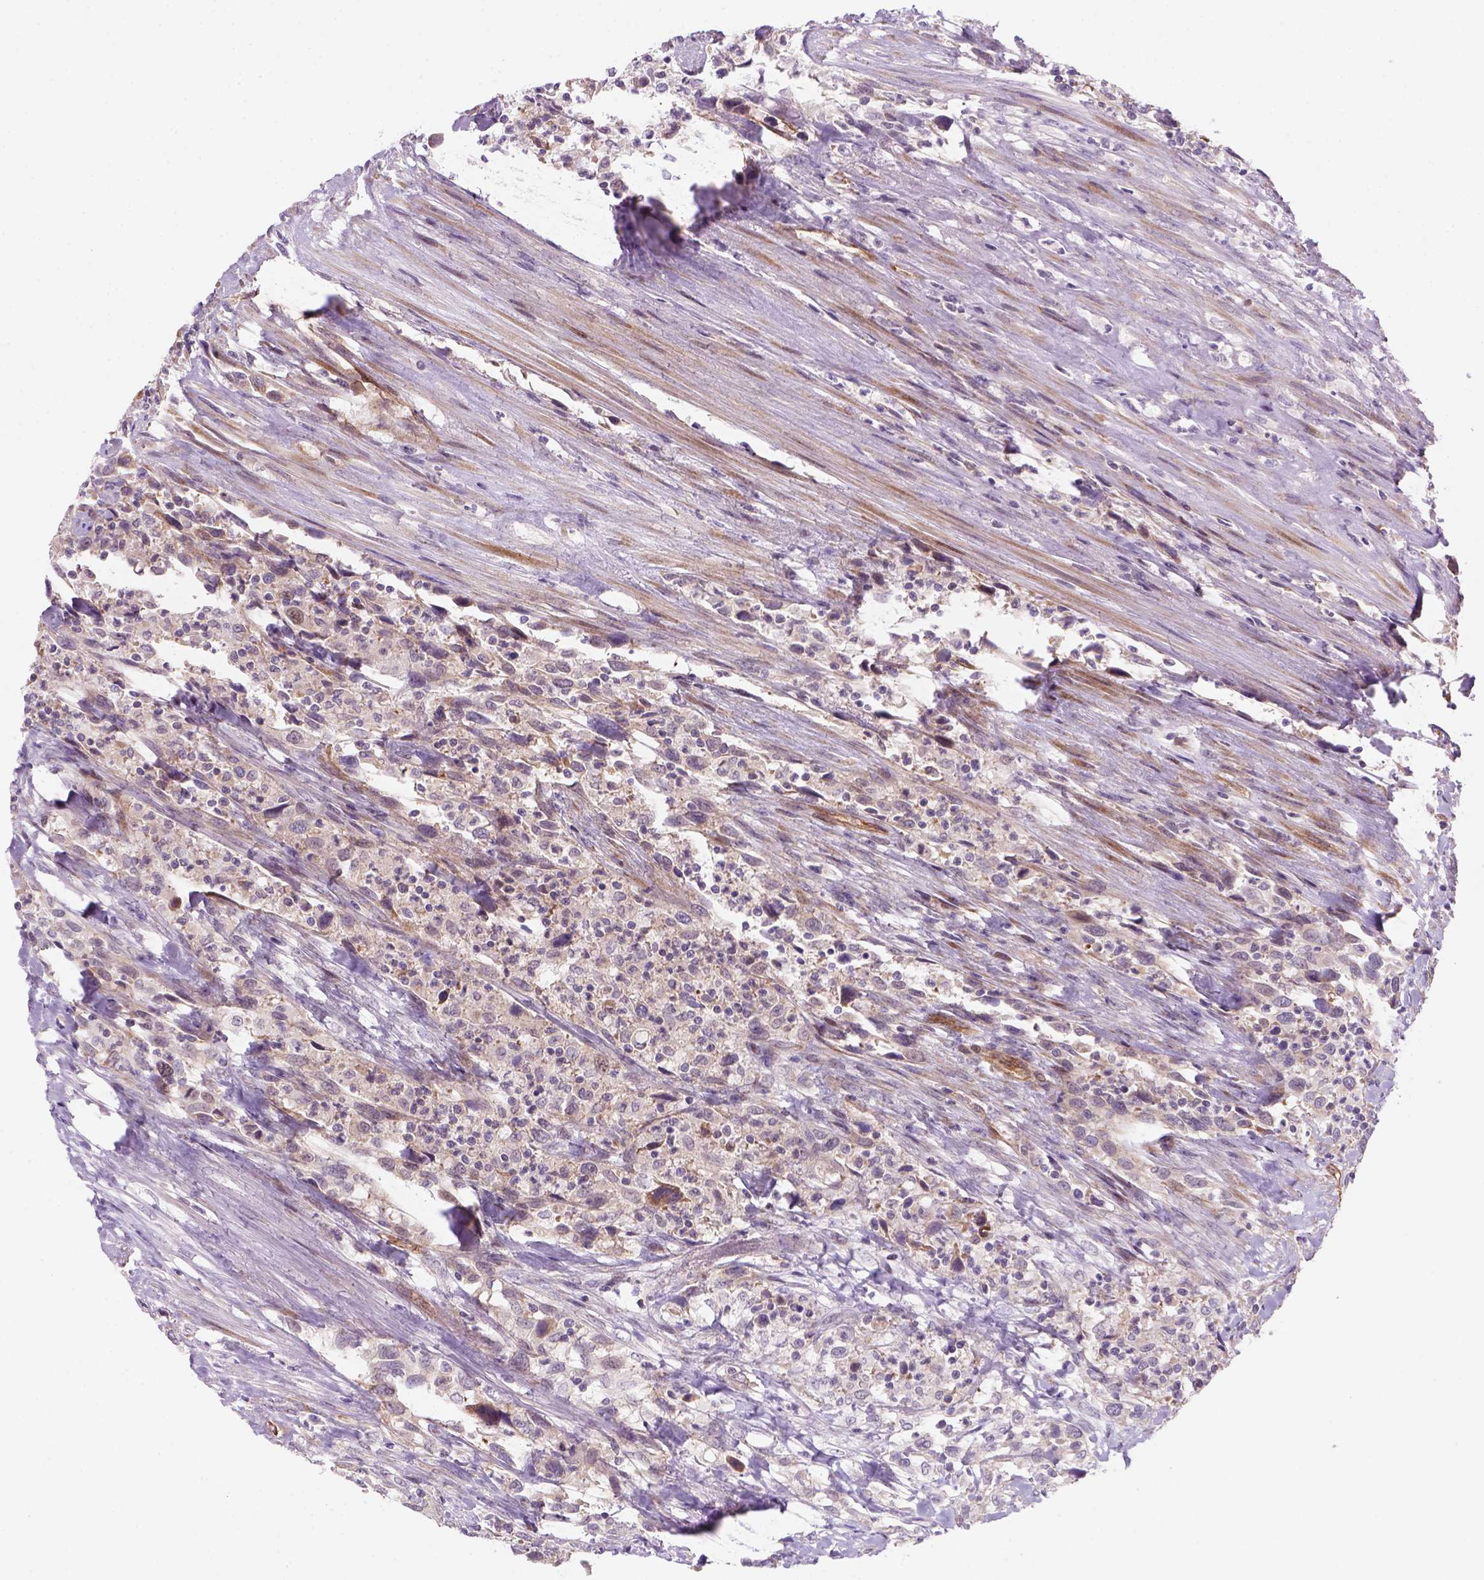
{"staining": {"intensity": "negative", "quantity": "none", "location": "none"}, "tissue": "urothelial cancer", "cell_type": "Tumor cells", "image_type": "cancer", "snomed": [{"axis": "morphology", "description": "Urothelial carcinoma, NOS"}, {"axis": "morphology", "description": "Urothelial carcinoma, High grade"}, {"axis": "topography", "description": "Urinary bladder"}], "caption": "The histopathology image reveals no significant staining in tumor cells of urothelial cancer.", "gene": "VSTM5", "patient": {"sex": "female", "age": 64}}